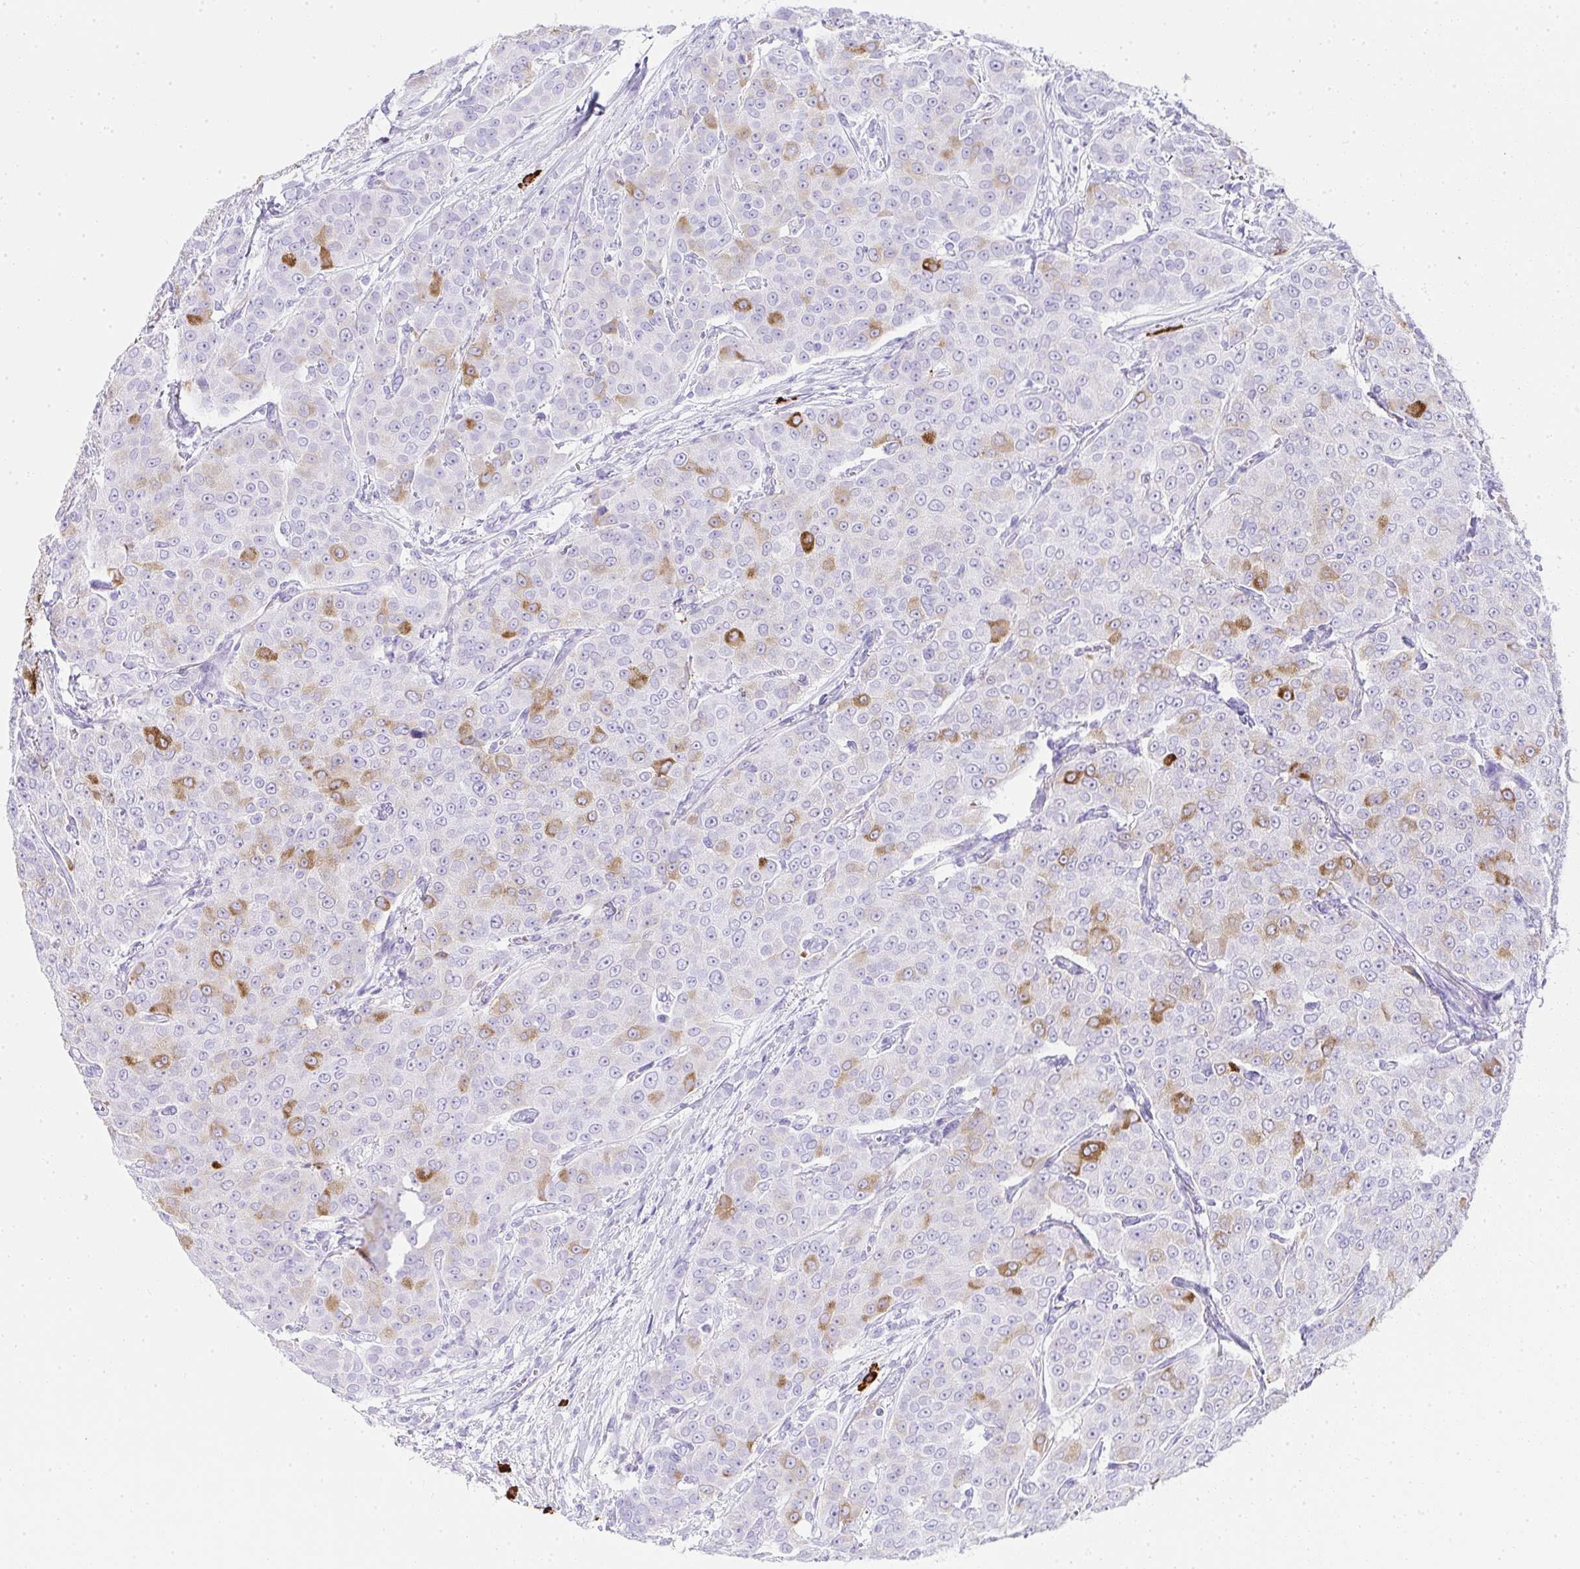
{"staining": {"intensity": "moderate", "quantity": "<25%", "location": "cytoplasmic/membranous"}, "tissue": "breast cancer", "cell_type": "Tumor cells", "image_type": "cancer", "snomed": [{"axis": "morphology", "description": "Duct carcinoma"}, {"axis": "topography", "description": "Breast"}], "caption": "Human breast infiltrating ductal carcinoma stained for a protein (brown) reveals moderate cytoplasmic/membranous positive positivity in about <25% of tumor cells.", "gene": "CDADC1", "patient": {"sex": "female", "age": 91}}